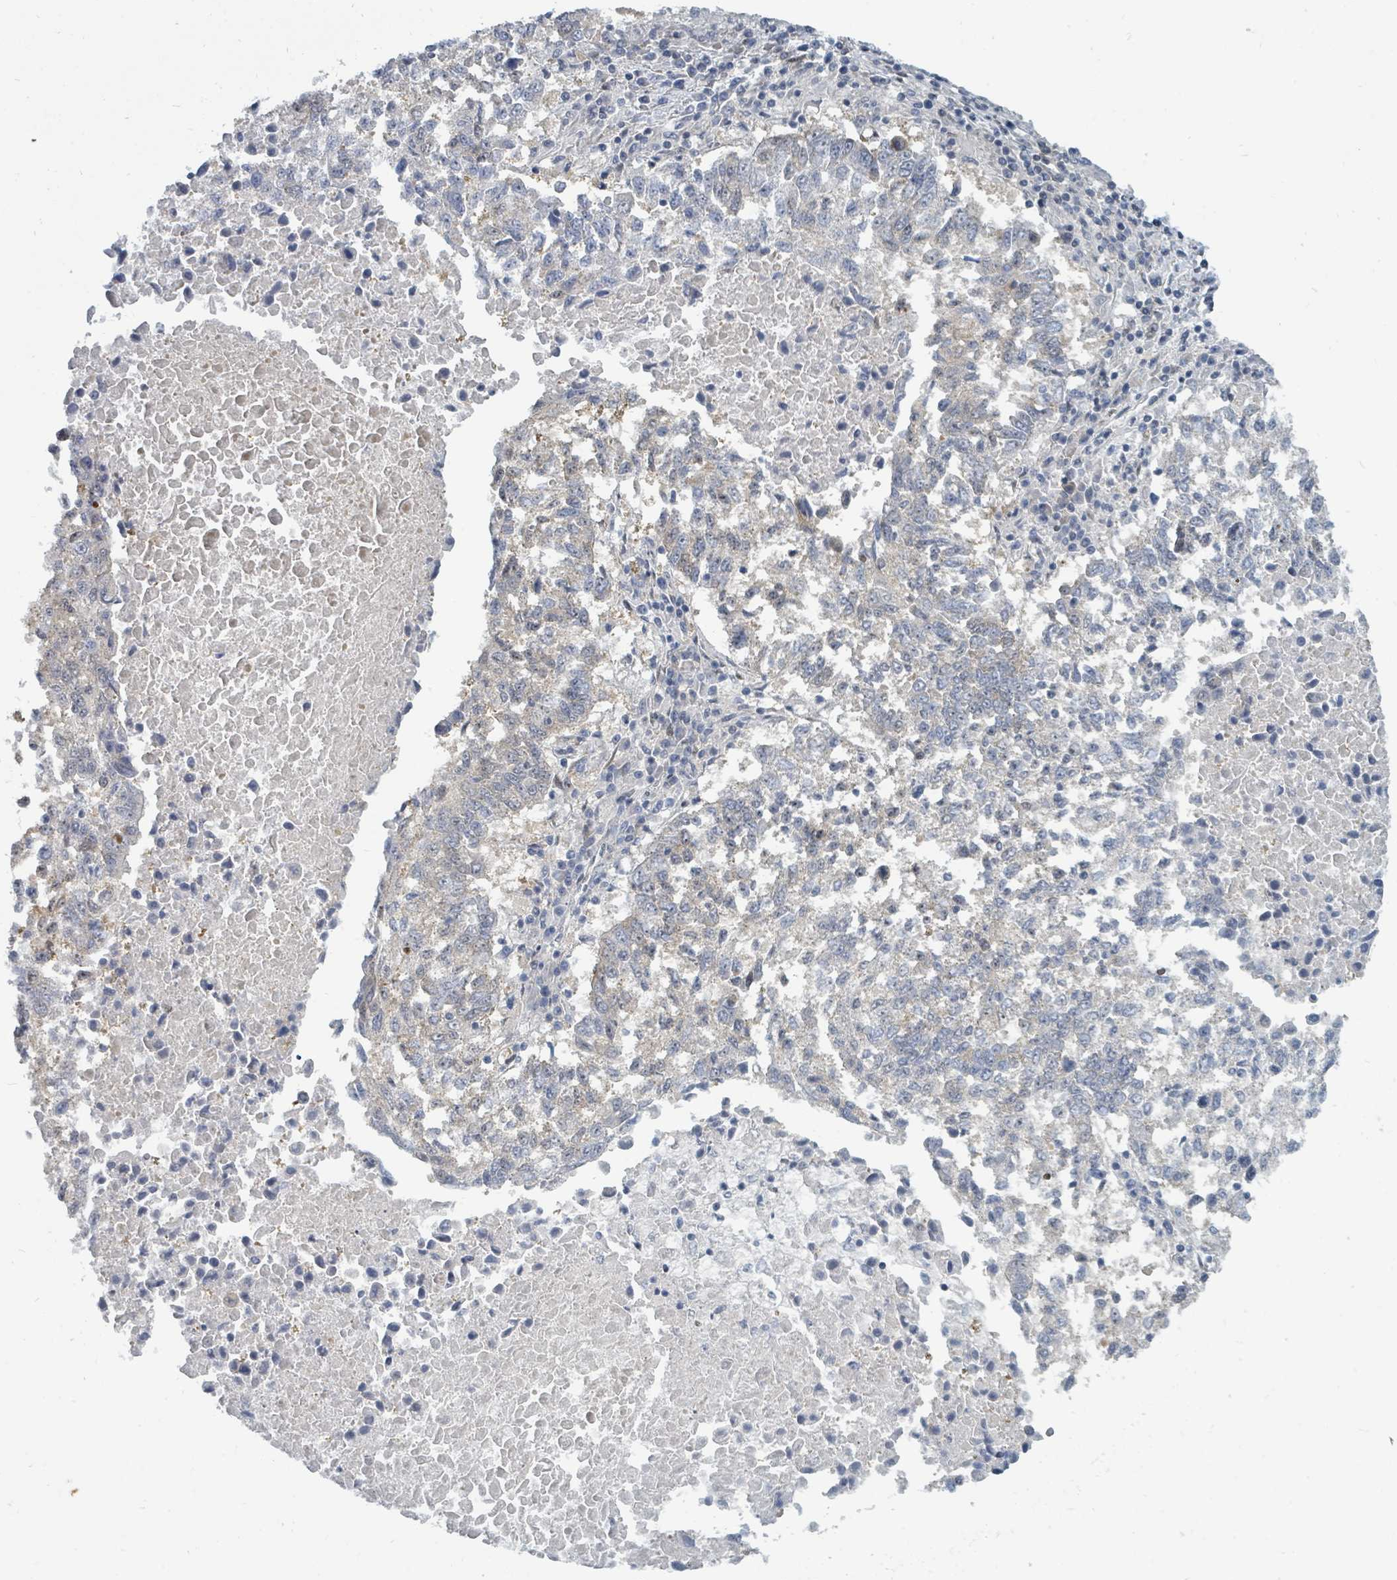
{"staining": {"intensity": "negative", "quantity": "none", "location": "none"}, "tissue": "lung cancer", "cell_type": "Tumor cells", "image_type": "cancer", "snomed": [{"axis": "morphology", "description": "Squamous cell carcinoma, NOS"}, {"axis": "topography", "description": "Lung"}], "caption": "High power microscopy micrograph of an immunohistochemistry (IHC) histopathology image of lung cancer, revealing no significant expression in tumor cells.", "gene": "SUMO4", "patient": {"sex": "male", "age": 73}}